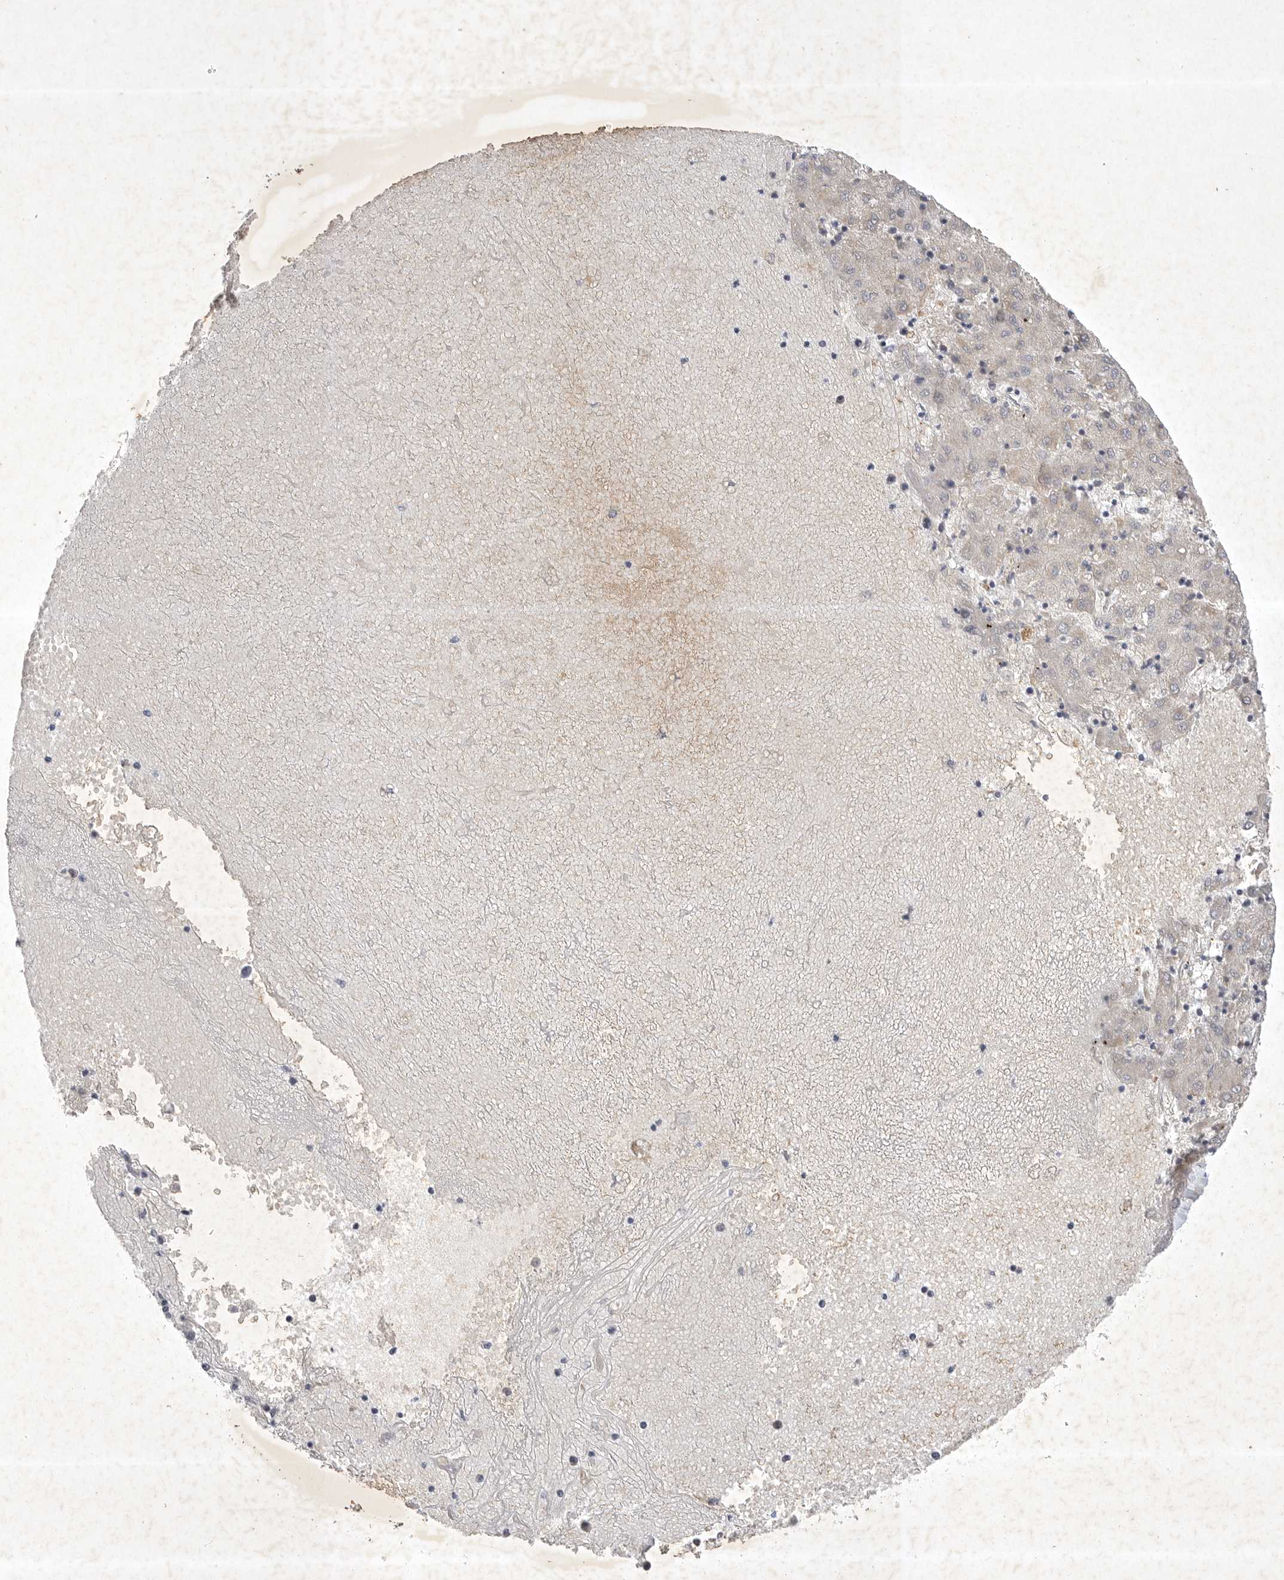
{"staining": {"intensity": "negative", "quantity": "none", "location": "none"}, "tissue": "liver cancer", "cell_type": "Tumor cells", "image_type": "cancer", "snomed": [{"axis": "morphology", "description": "Carcinoma, Hepatocellular, NOS"}, {"axis": "topography", "description": "Liver"}], "caption": "There is no significant positivity in tumor cells of hepatocellular carcinoma (liver). (DAB IHC with hematoxylin counter stain).", "gene": "PTPDC1", "patient": {"sex": "male", "age": 72}}